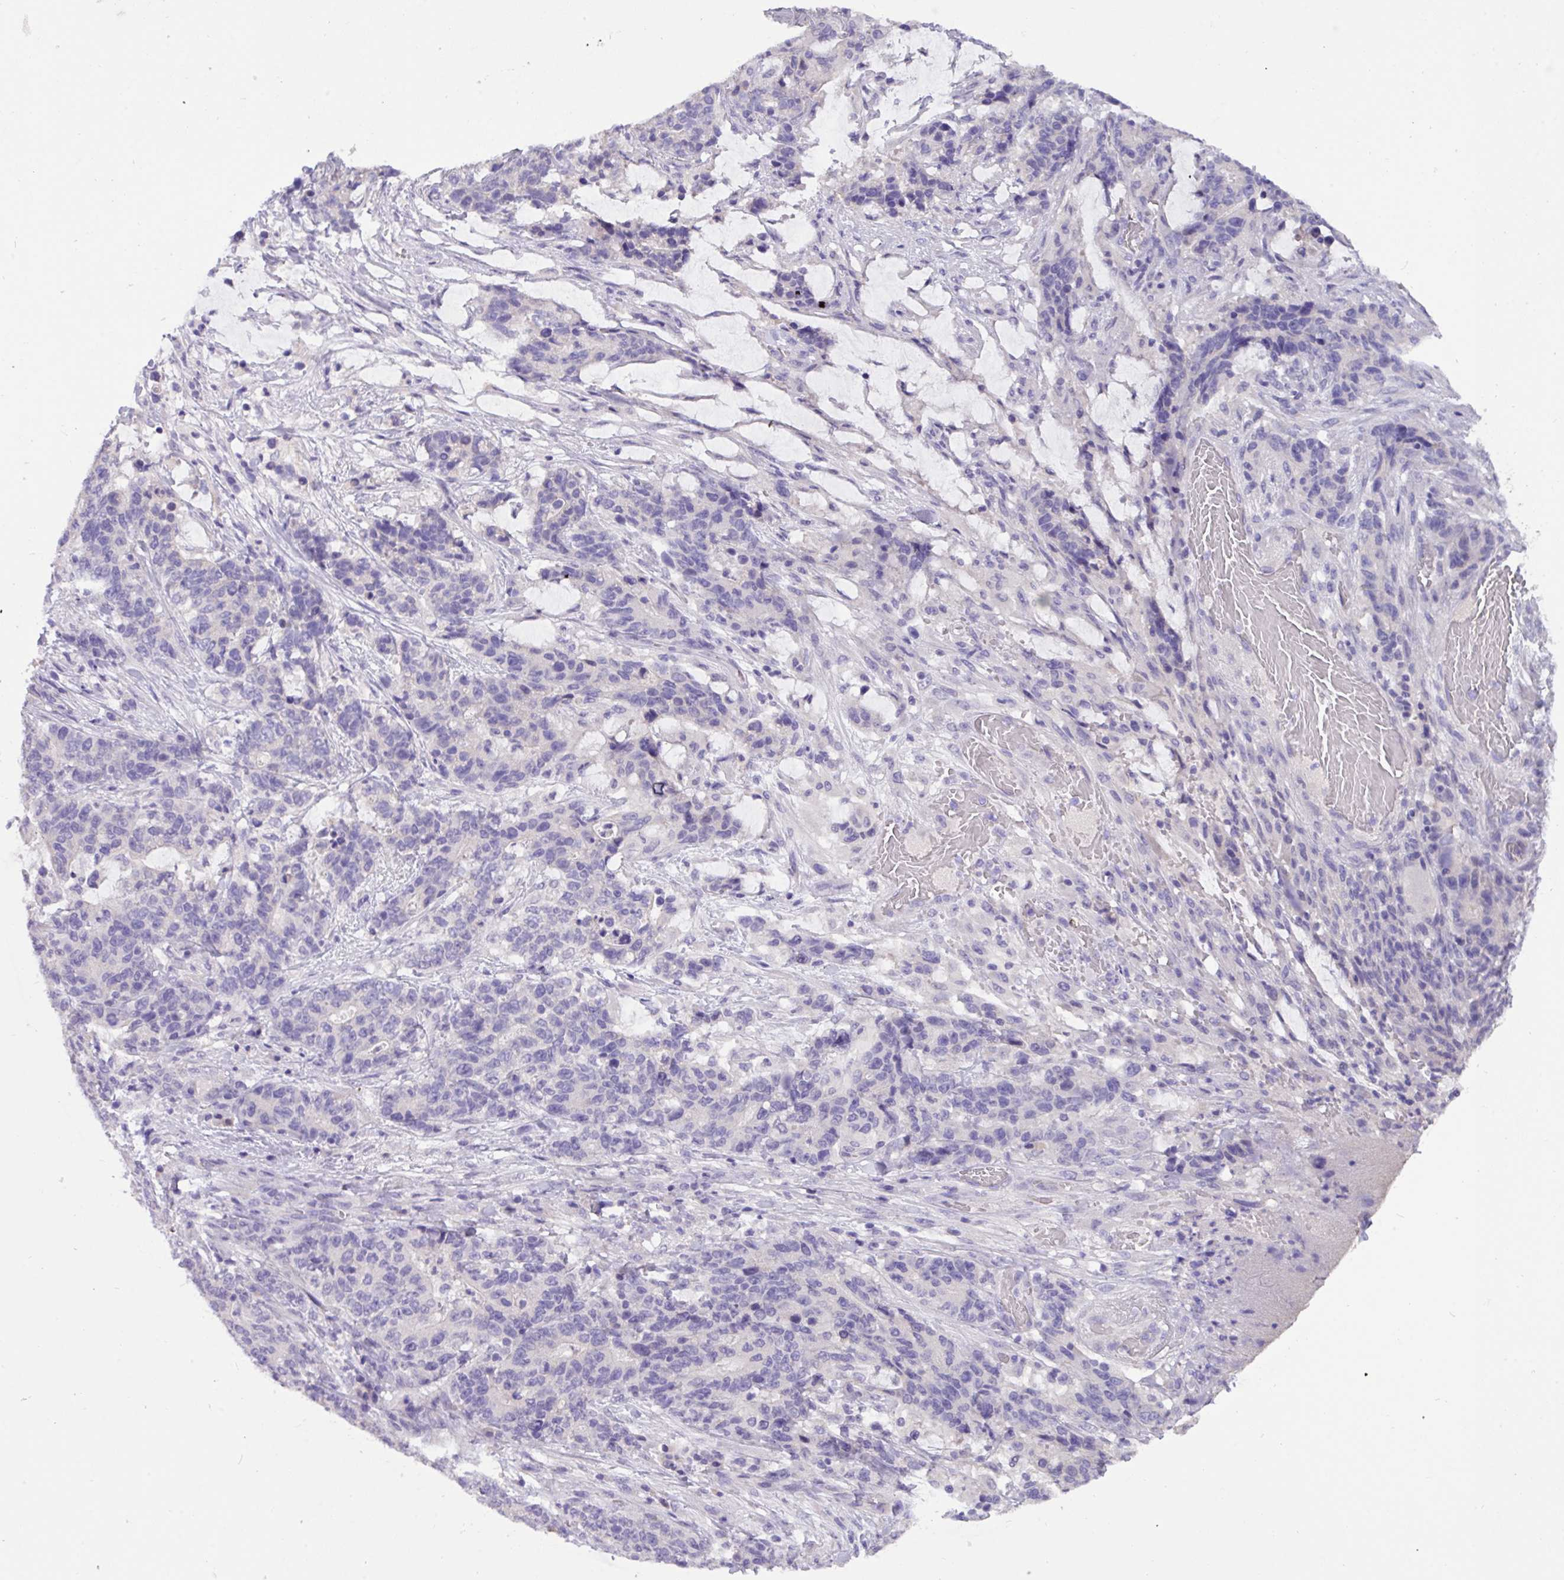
{"staining": {"intensity": "negative", "quantity": "none", "location": "none"}, "tissue": "stomach cancer", "cell_type": "Tumor cells", "image_type": "cancer", "snomed": [{"axis": "morphology", "description": "Normal tissue, NOS"}, {"axis": "morphology", "description": "Adenocarcinoma, NOS"}, {"axis": "topography", "description": "Stomach"}], "caption": "Immunohistochemistry (IHC) of adenocarcinoma (stomach) exhibits no staining in tumor cells.", "gene": "PAX8", "patient": {"sex": "female", "age": 64}}